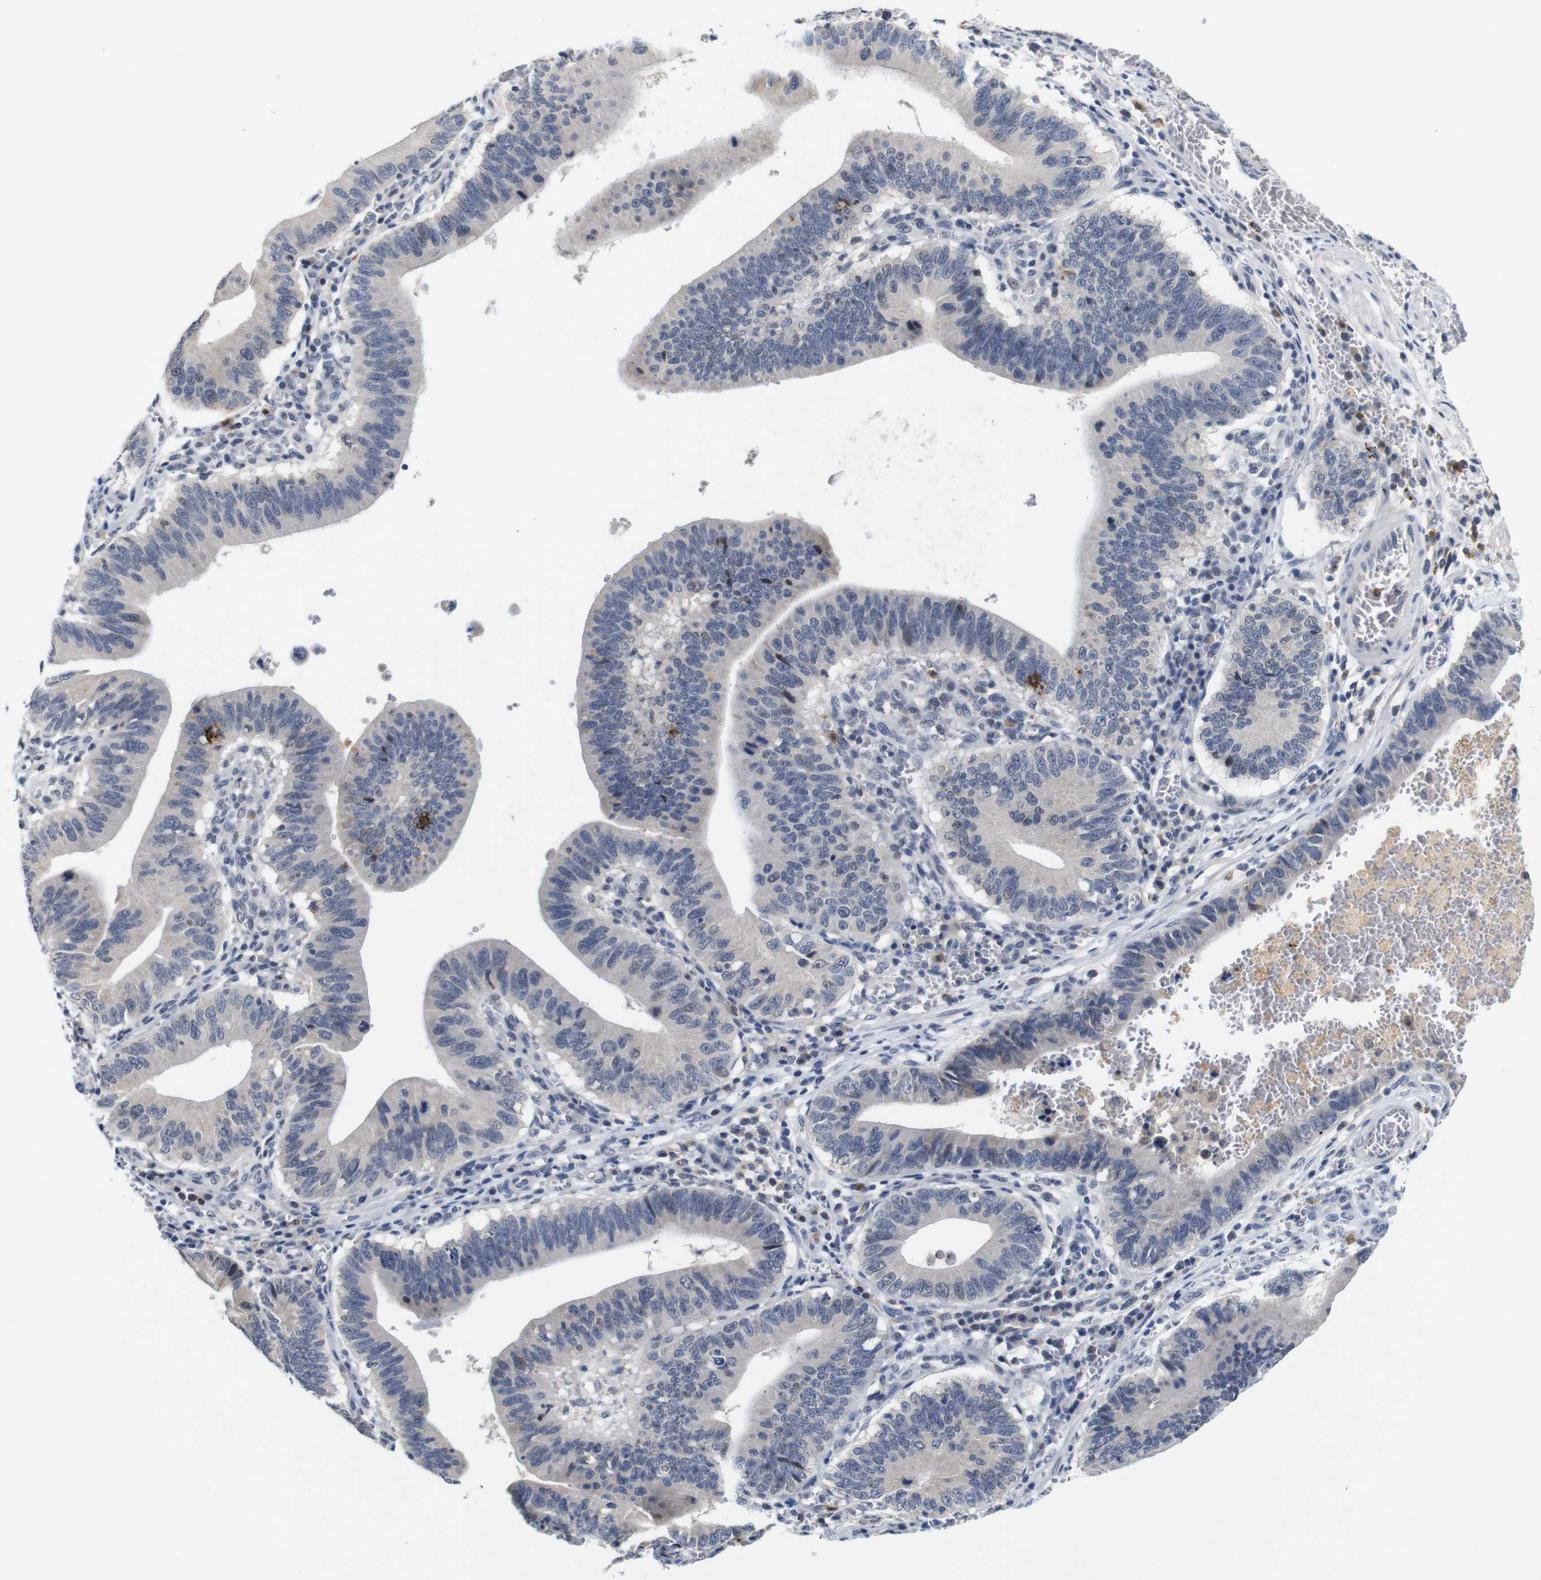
{"staining": {"intensity": "weak", "quantity": "<25%", "location": "cytoplasmic/membranous"}, "tissue": "stomach cancer", "cell_type": "Tumor cells", "image_type": "cancer", "snomed": [{"axis": "morphology", "description": "Adenocarcinoma, NOS"}, {"axis": "topography", "description": "Stomach"}, {"axis": "topography", "description": "Gastric cardia"}], "caption": "This image is of stomach cancer (adenocarcinoma) stained with immunohistochemistry (IHC) to label a protein in brown with the nuclei are counter-stained blue. There is no expression in tumor cells.", "gene": "NTRK3", "patient": {"sex": "male", "age": 59}}